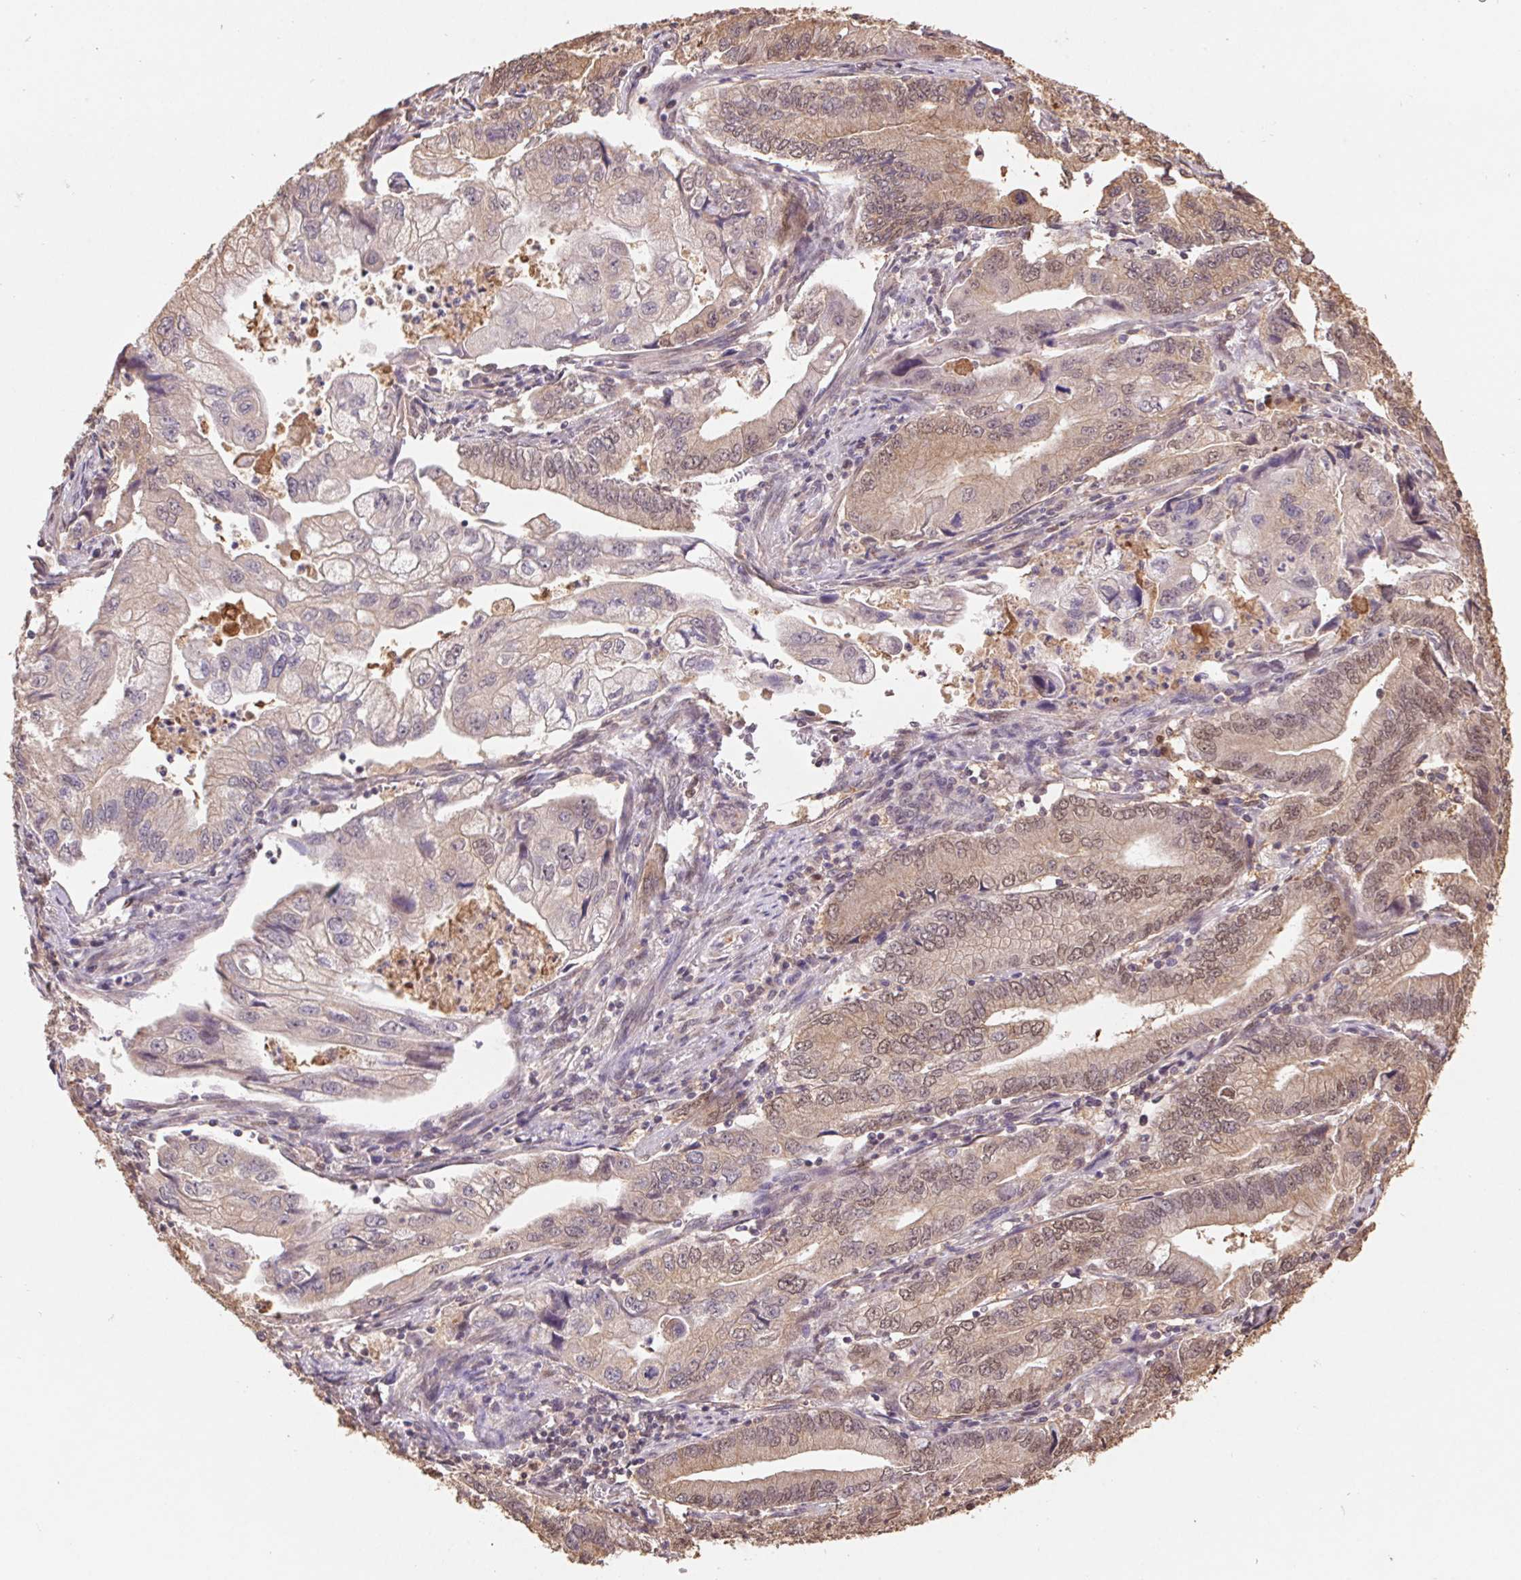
{"staining": {"intensity": "moderate", "quantity": "25%-75%", "location": "cytoplasmic/membranous,nuclear"}, "tissue": "stomach cancer", "cell_type": "Tumor cells", "image_type": "cancer", "snomed": [{"axis": "morphology", "description": "Adenocarcinoma, NOS"}, {"axis": "topography", "description": "Pancreas"}, {"axis": "topography", "description": "Stomach, upper"}], "caption": "Immunohistochemistry staining of adenocarcinoma (stomach), which shows medium levels of moderate cytoplasmic/membranous and nuclear expression in approximately 25%-75% of tumor cells indicating moderate cytoplasmic/membranous and nuclear protein positivity. The staining was performed using DAB (3,3'-diaminobenzidine) (brown) for protein detection and nuclei were counterstained in hematoxylin (blue).", "gene": "CUTA", "patient": {"sex": "male", "age": 77}}